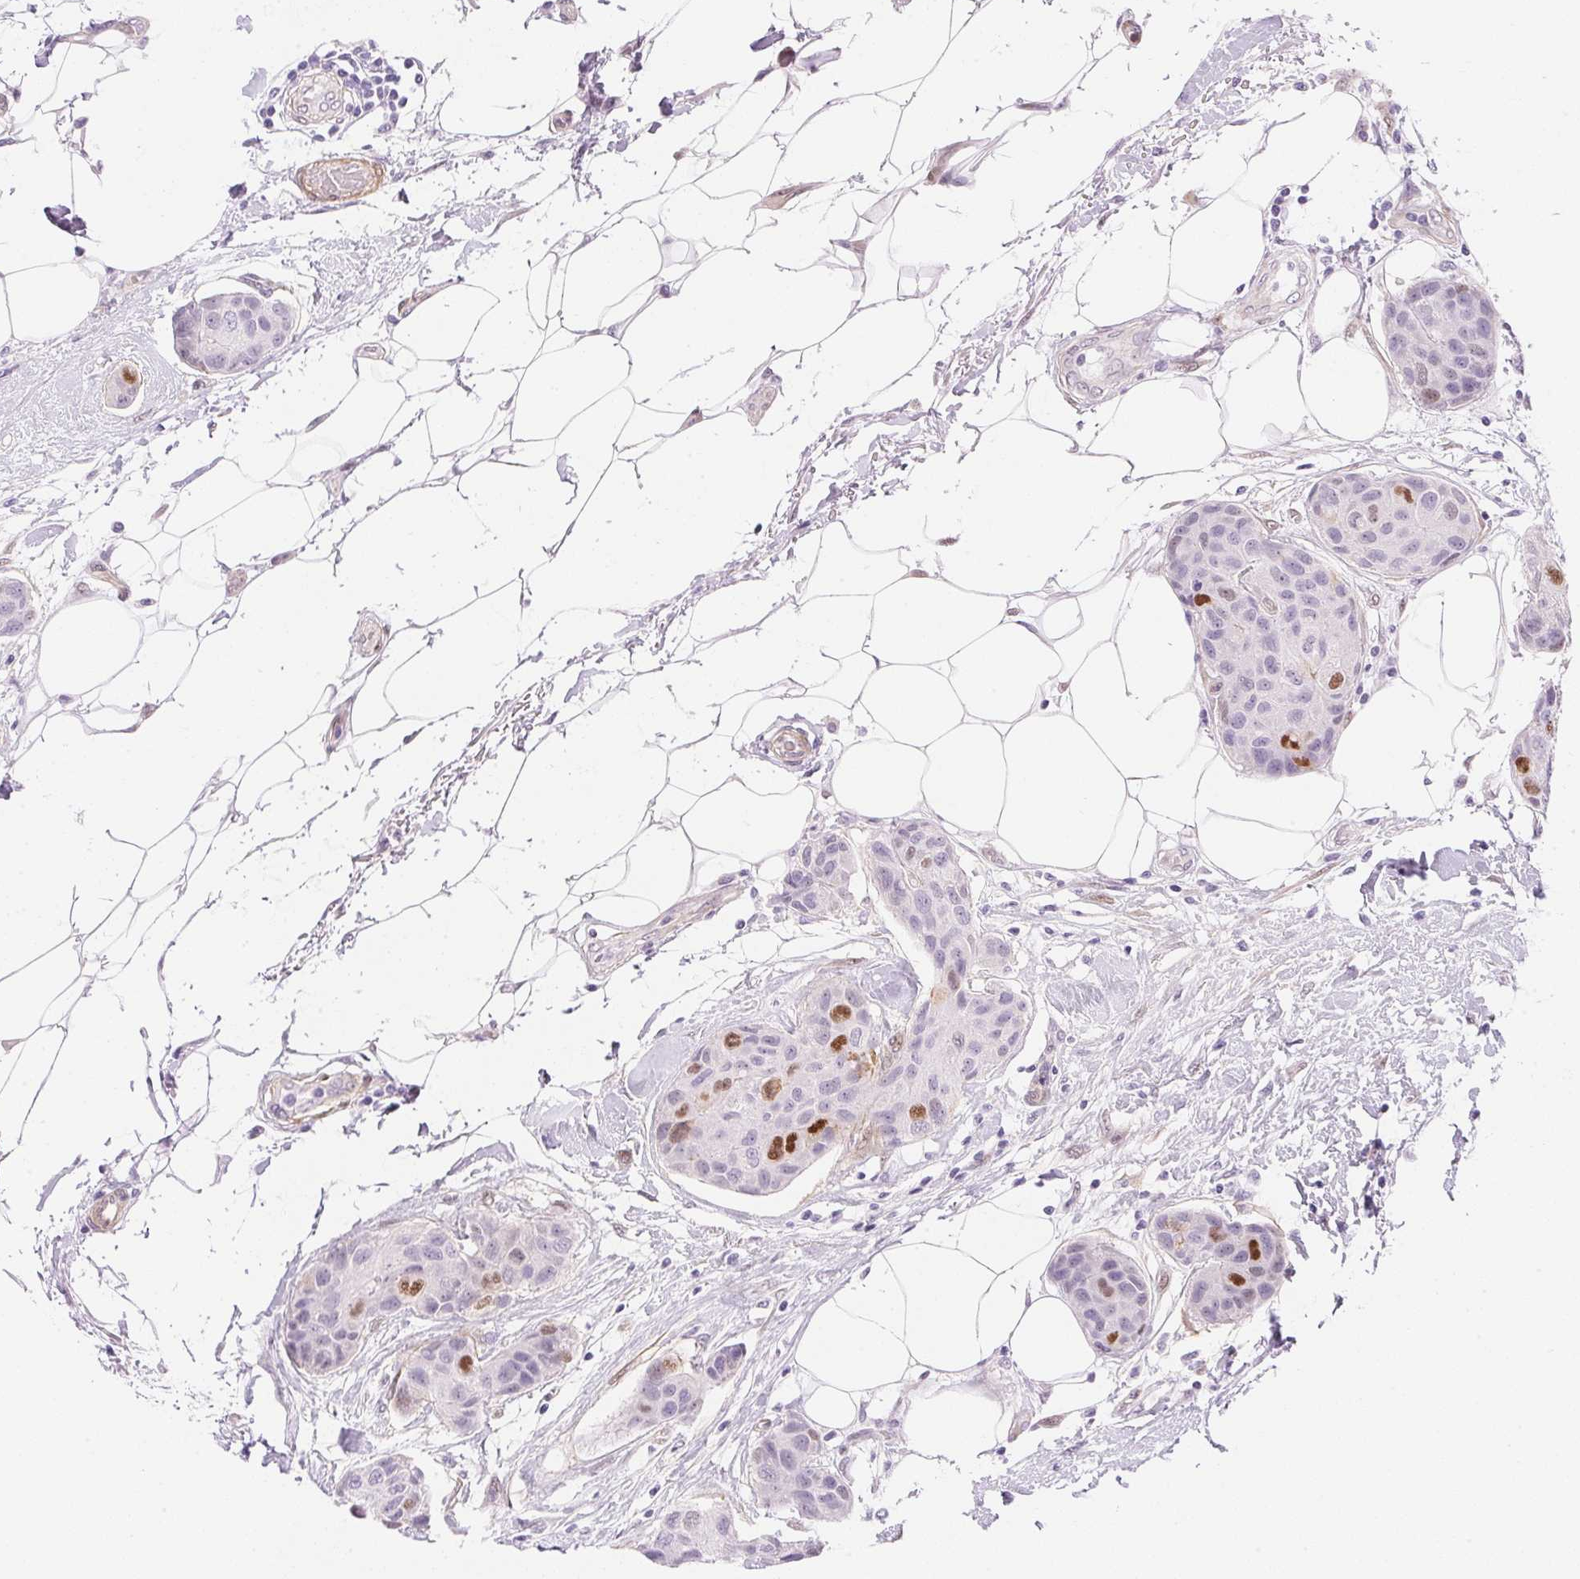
{"staining": {"intensity": "strong", "quantity": "<25%", "location": "nuclear"}, "tissue": "breast cancer", "cell_type": "Tumor cells", "image_type": "cancer", "snomed": [{"axis": "morphology", "description": "Duct carcinoma"}, {"axis": "topography", "description": "Breast"}, {"axis": "topography", "description": "Lymph node"}], "caption": "The photomicrograph exhibits staining of intraductal carcinoma (breast), revealing strong nuclear protein staining (brown color) within tumor cells. Nuclei are stained in blue.", "gene": "SMTN", "patient": {"sex": "female", "age": 80}}